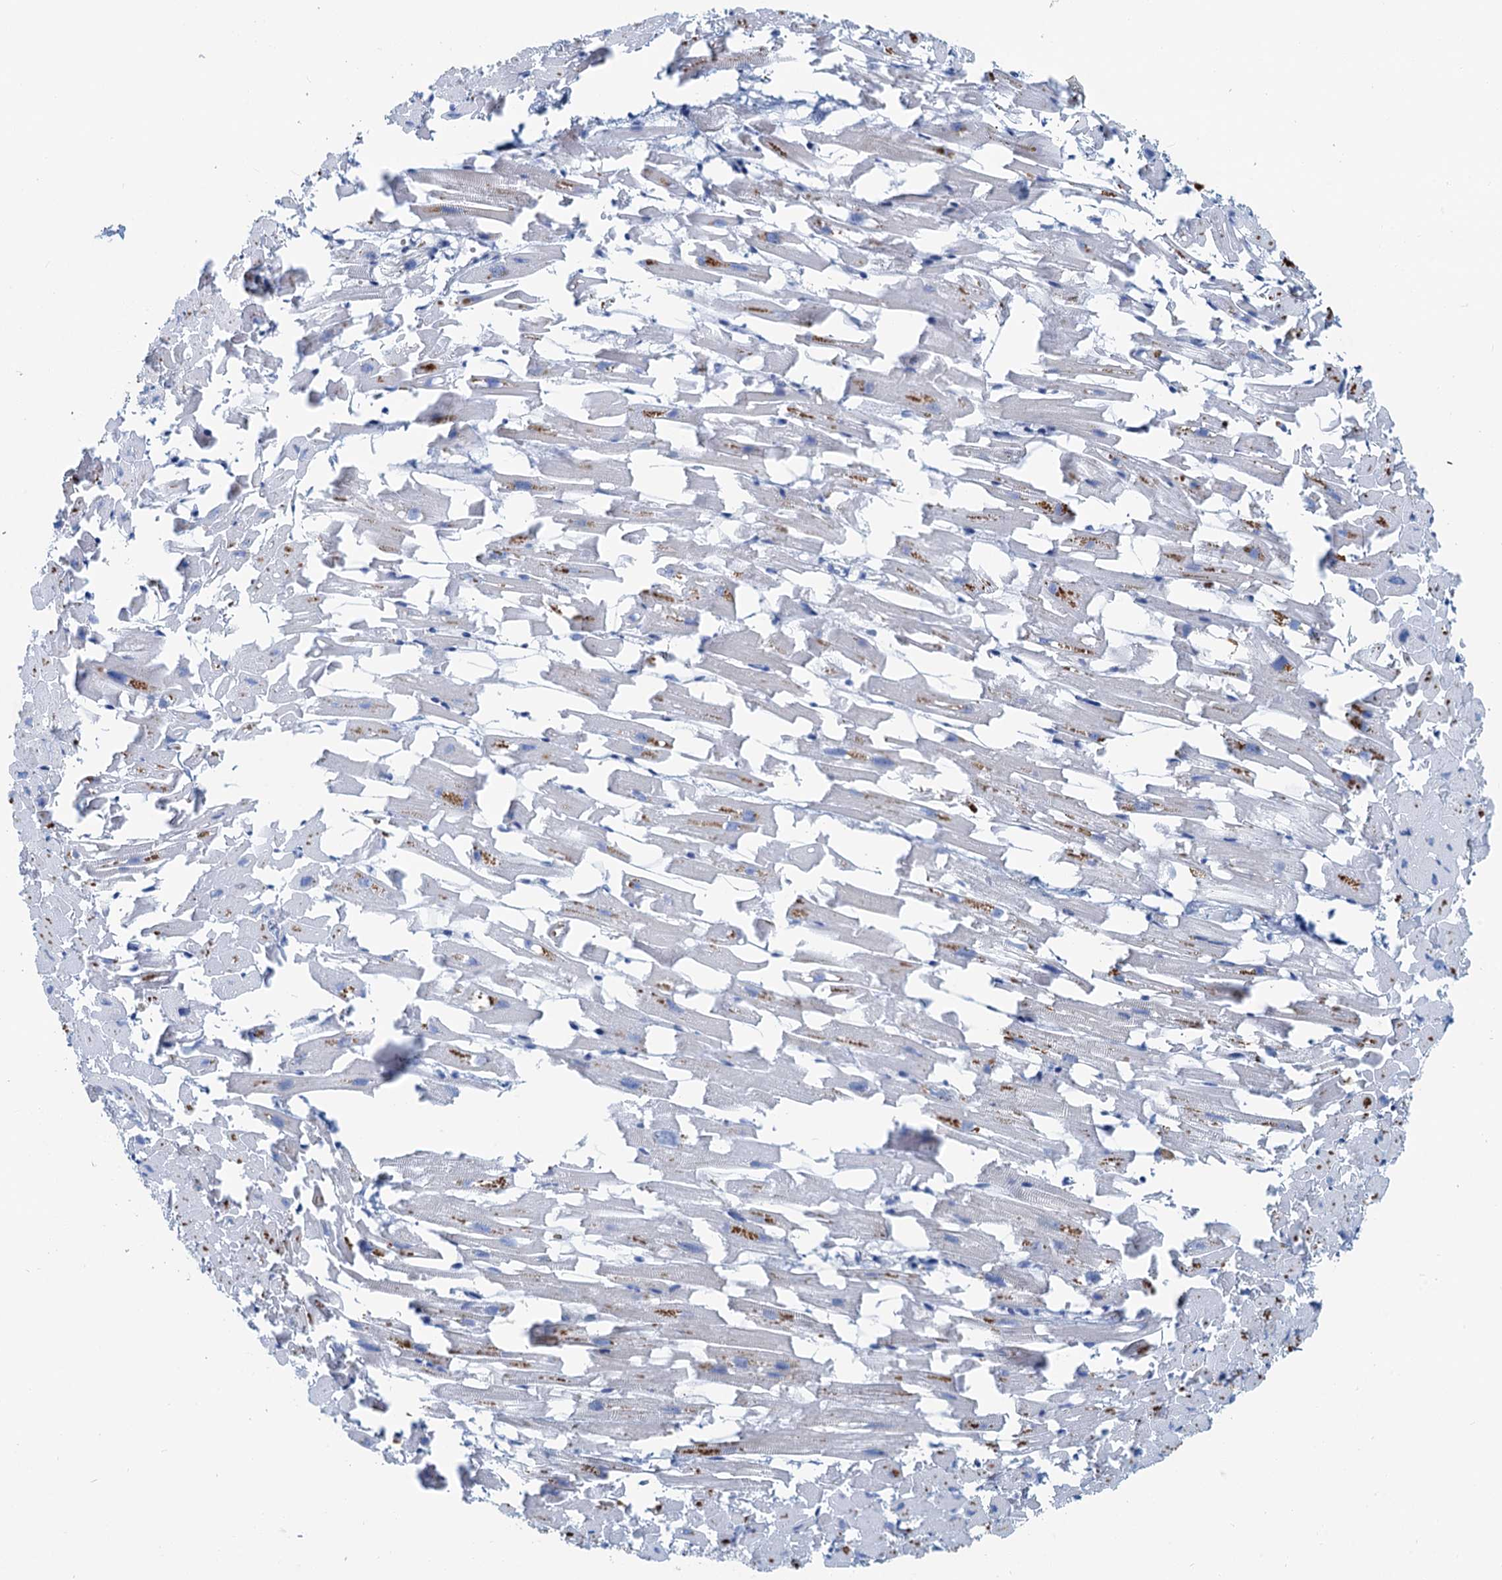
{"staining": {"intensity": "negative", "quantity": "none", "location": "none"}, "tissue": "heart muscle", "cell_type": "Cardiomyocytes", "image_type": "normal", "snomed": [{"axis": "morphology", "description": "Normal tissue, NOS"}, {"axis": "topography", "description": "Heart"}], "caption": "The image reveals no staining of cardiomyocytes in normal heart muscle.", "gene": "ASTE1", "patient": {"sex": "female", "age": 64}}